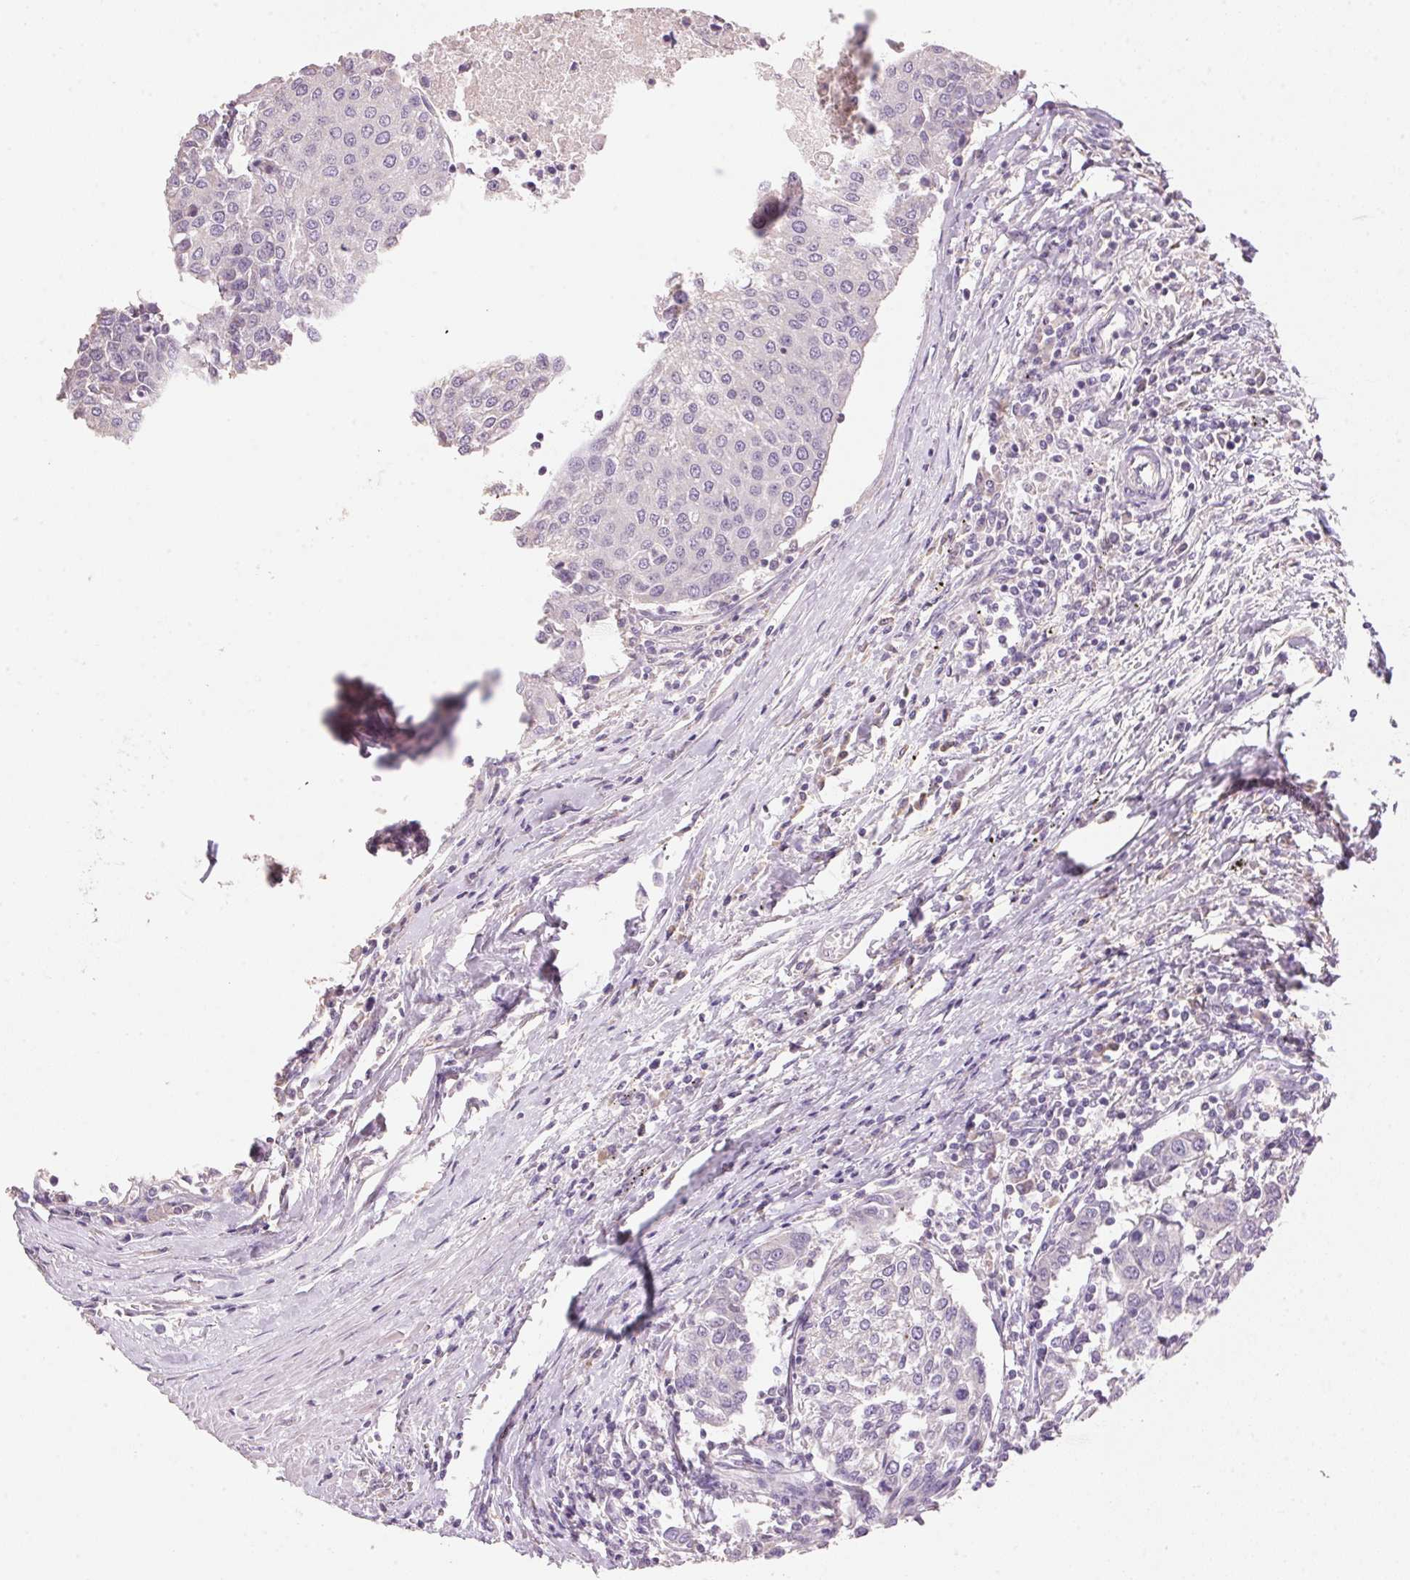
{"staining": {"intensity": "negative", "quantity": "none", "location": "none"}, "tissue": "urothelial cancer", "cell_type": "Tumor cells", "image_type": "cancer", "snomed": [{"axis": "morphology", "description": "Urothelial carcinoma, High grade"}, {"axis": "topography", "description": "Urinary bladder"}], "caption": "Micrograph shows no significant protein staining in tumor cells of urothelial carcinoma (high-grade). Brightfield microscopy of immunohistochemistry (IHC) stained with DAB (3,3'-diaminobenzidine) (brown) and hematoxylin (blue), captured at high magnification.", "gene": "LYZL6", "patient": {"sex": "female", "age": 85}}